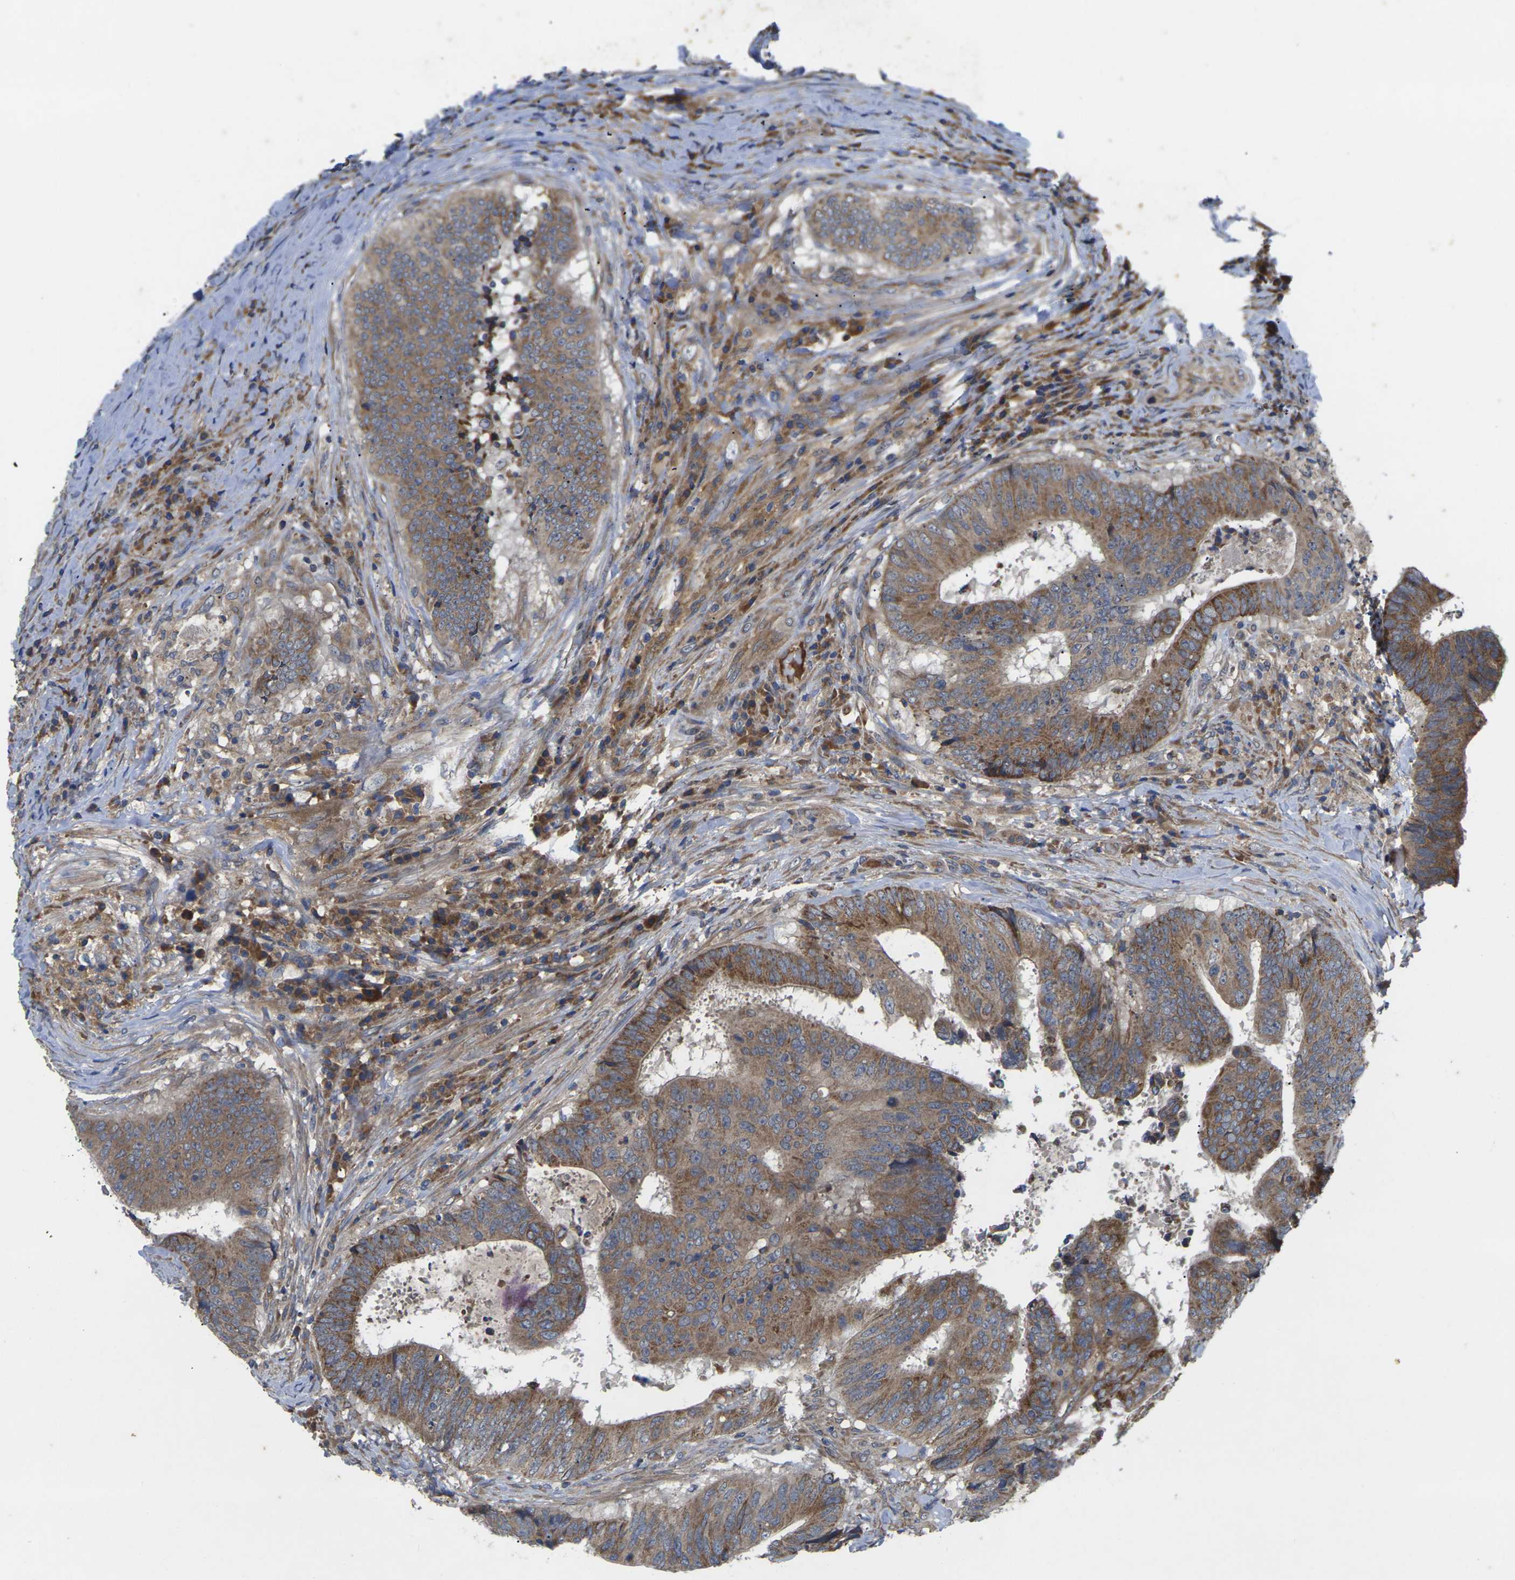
{"staining": {"intensity": "moderate", "quantity": ">75%", "location": "cytoplasmic/membranous"}, "tissue": "colorectal cancer", "cell_type": "Tumor cells", "image_type": "cancer", "snomed": [{"axis": "morphology", "description": "Adenocarcinoma, NOS"}, {"axis": "topography", "description": "Rectum"}], "caption": "A micrograph of human colorectal cancer (adenocarcinoma) stained for a protein demonstrates moderate cytoplasmic/membranous brown staining in tumor cells.", "gene": "KIF1B", "patient": {"sex": "male", "age": 72}}